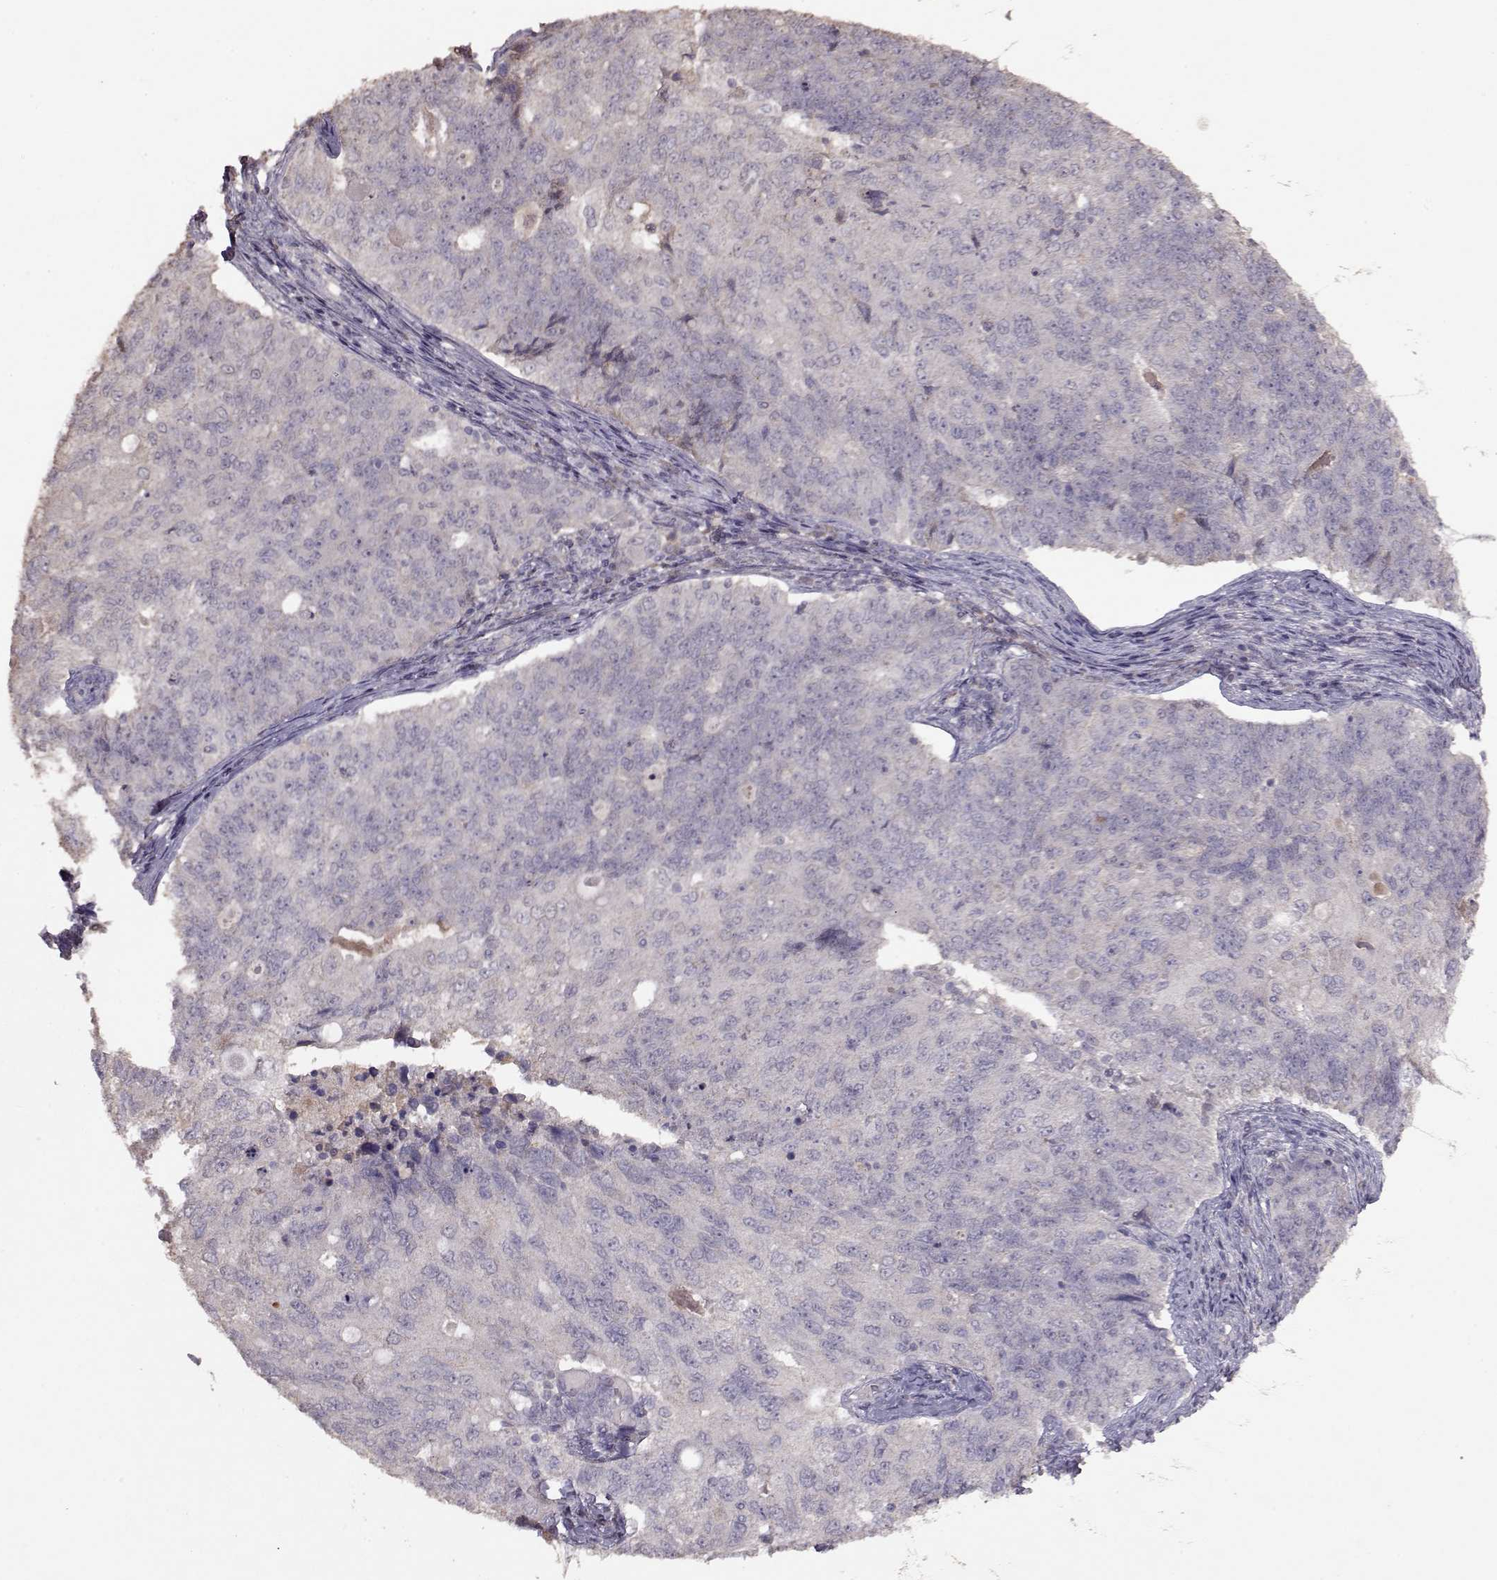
{"staining": {"intensity": "negative", "quantity": "none", "location": "none"}, "tissue": "endometrial cancer", "cell_type": "Tumor cells", "image_type": "cancer", "snomed": [{"axis": "morphology", "description": "Adenocarcinoma, NOS"}, {"axis": "topography", "description": "Endometrium"}], "caption": "This histopathology image is of endometrial cancer stained with IHC to label a protein in brown with the nuclei are counter-stained blue. There is no positivity in tumor cells.", "gene": "PMCH", "patient": {"sex": "female", "age": 43}}